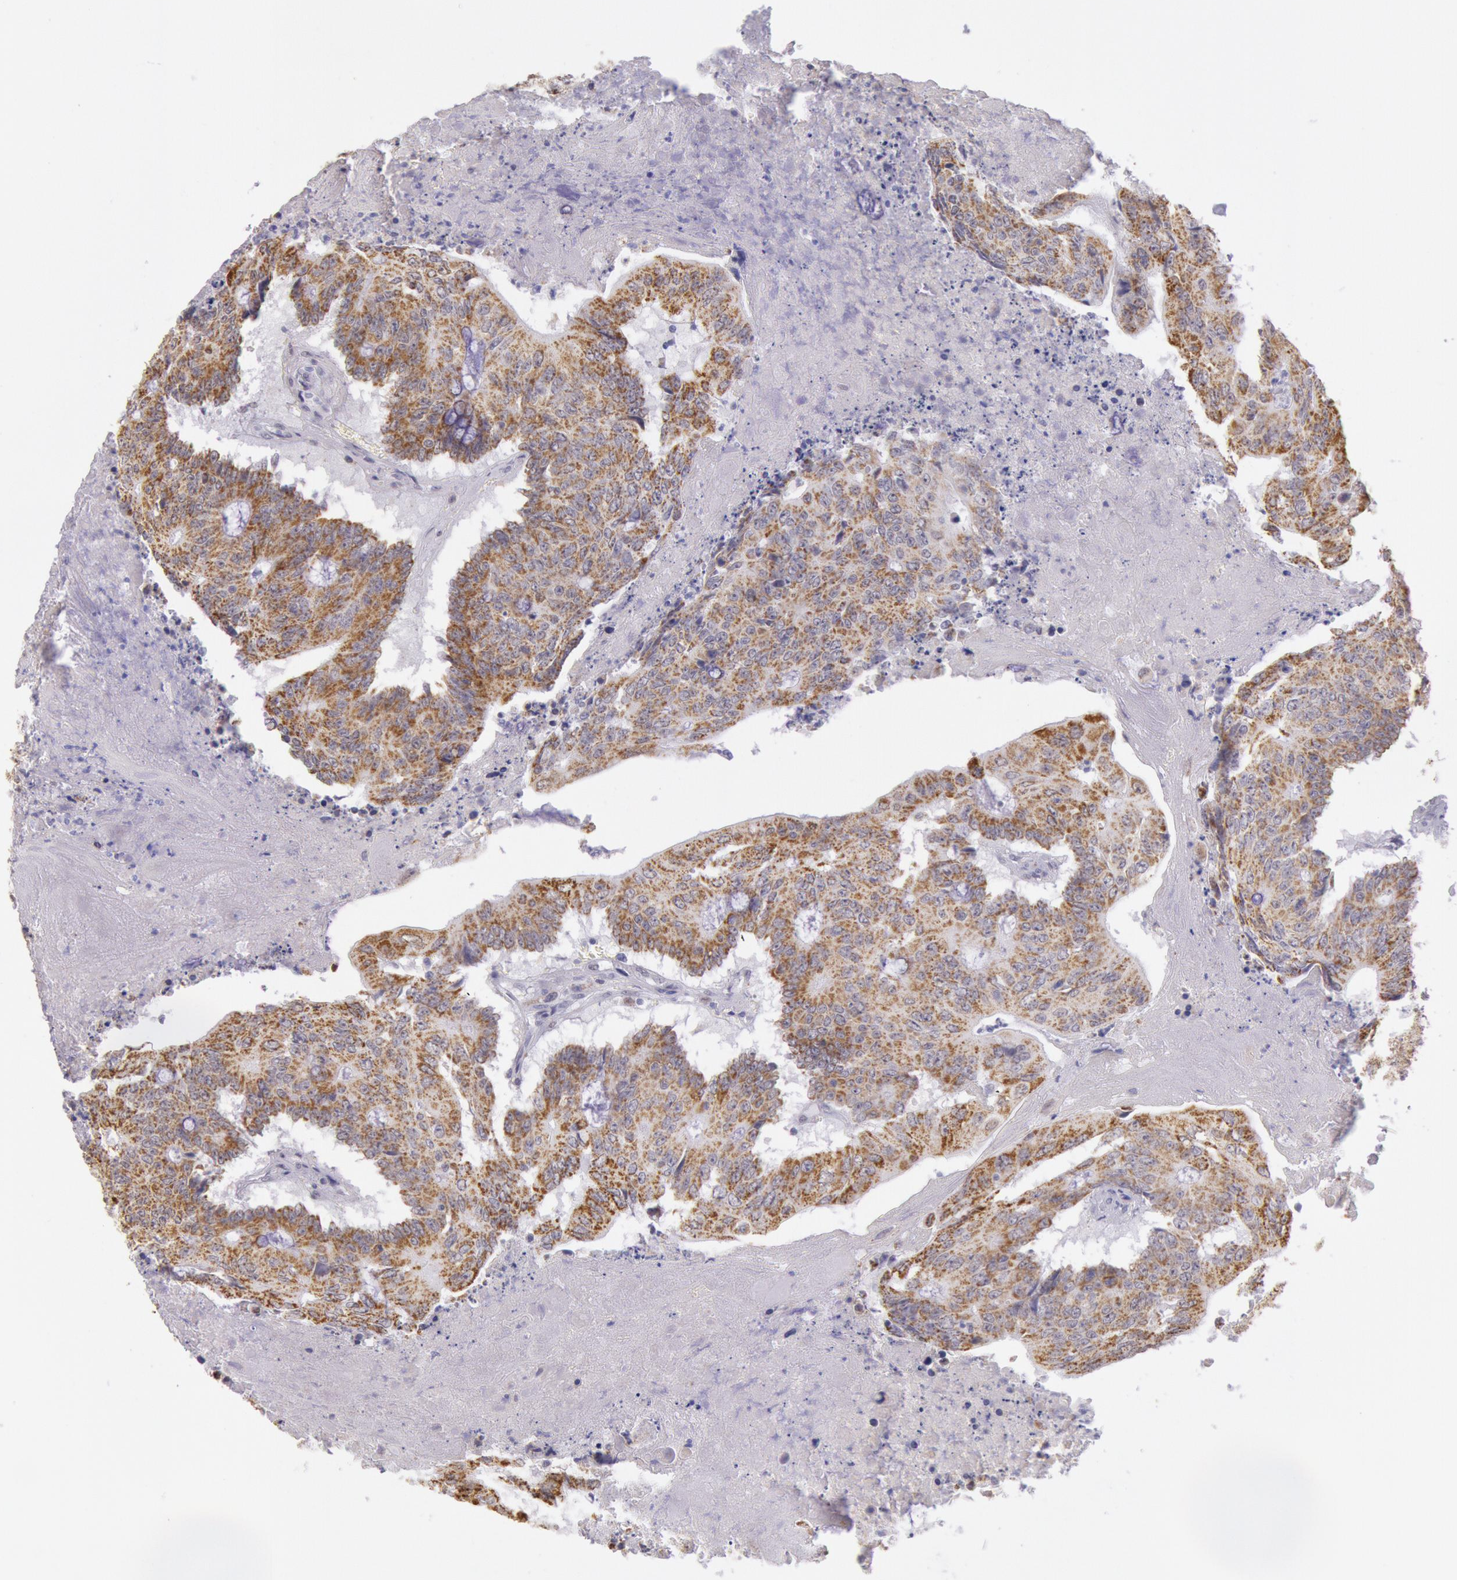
{"staining": {"intensity": "weak", "quantity": ">75%", "location": "cytoplasmic/membranous,nuclear"}, "tissue": "colorectal cancer", "cell_type": "Tumor cells", "image_type": "cancer", "snomed": [{"axis": "morphology", "description": "Adenocarcinoma, NOS"}, {"axis": "topography", "description": "Colon"}], "caption": "Immunohistochemical staining of adenocarcinoma (colorectal) demonstrates low levels of weak cytoplasmic/membranous and nuclear protein positivity in about >75% of tumor cells. The staining is performed using DAB brown chromogen to label protein expression. The nuclei are counter-stained blue using hematoxylin.", "gene": "FRMD6", "patient": {"sex": "male", "age": 65}}